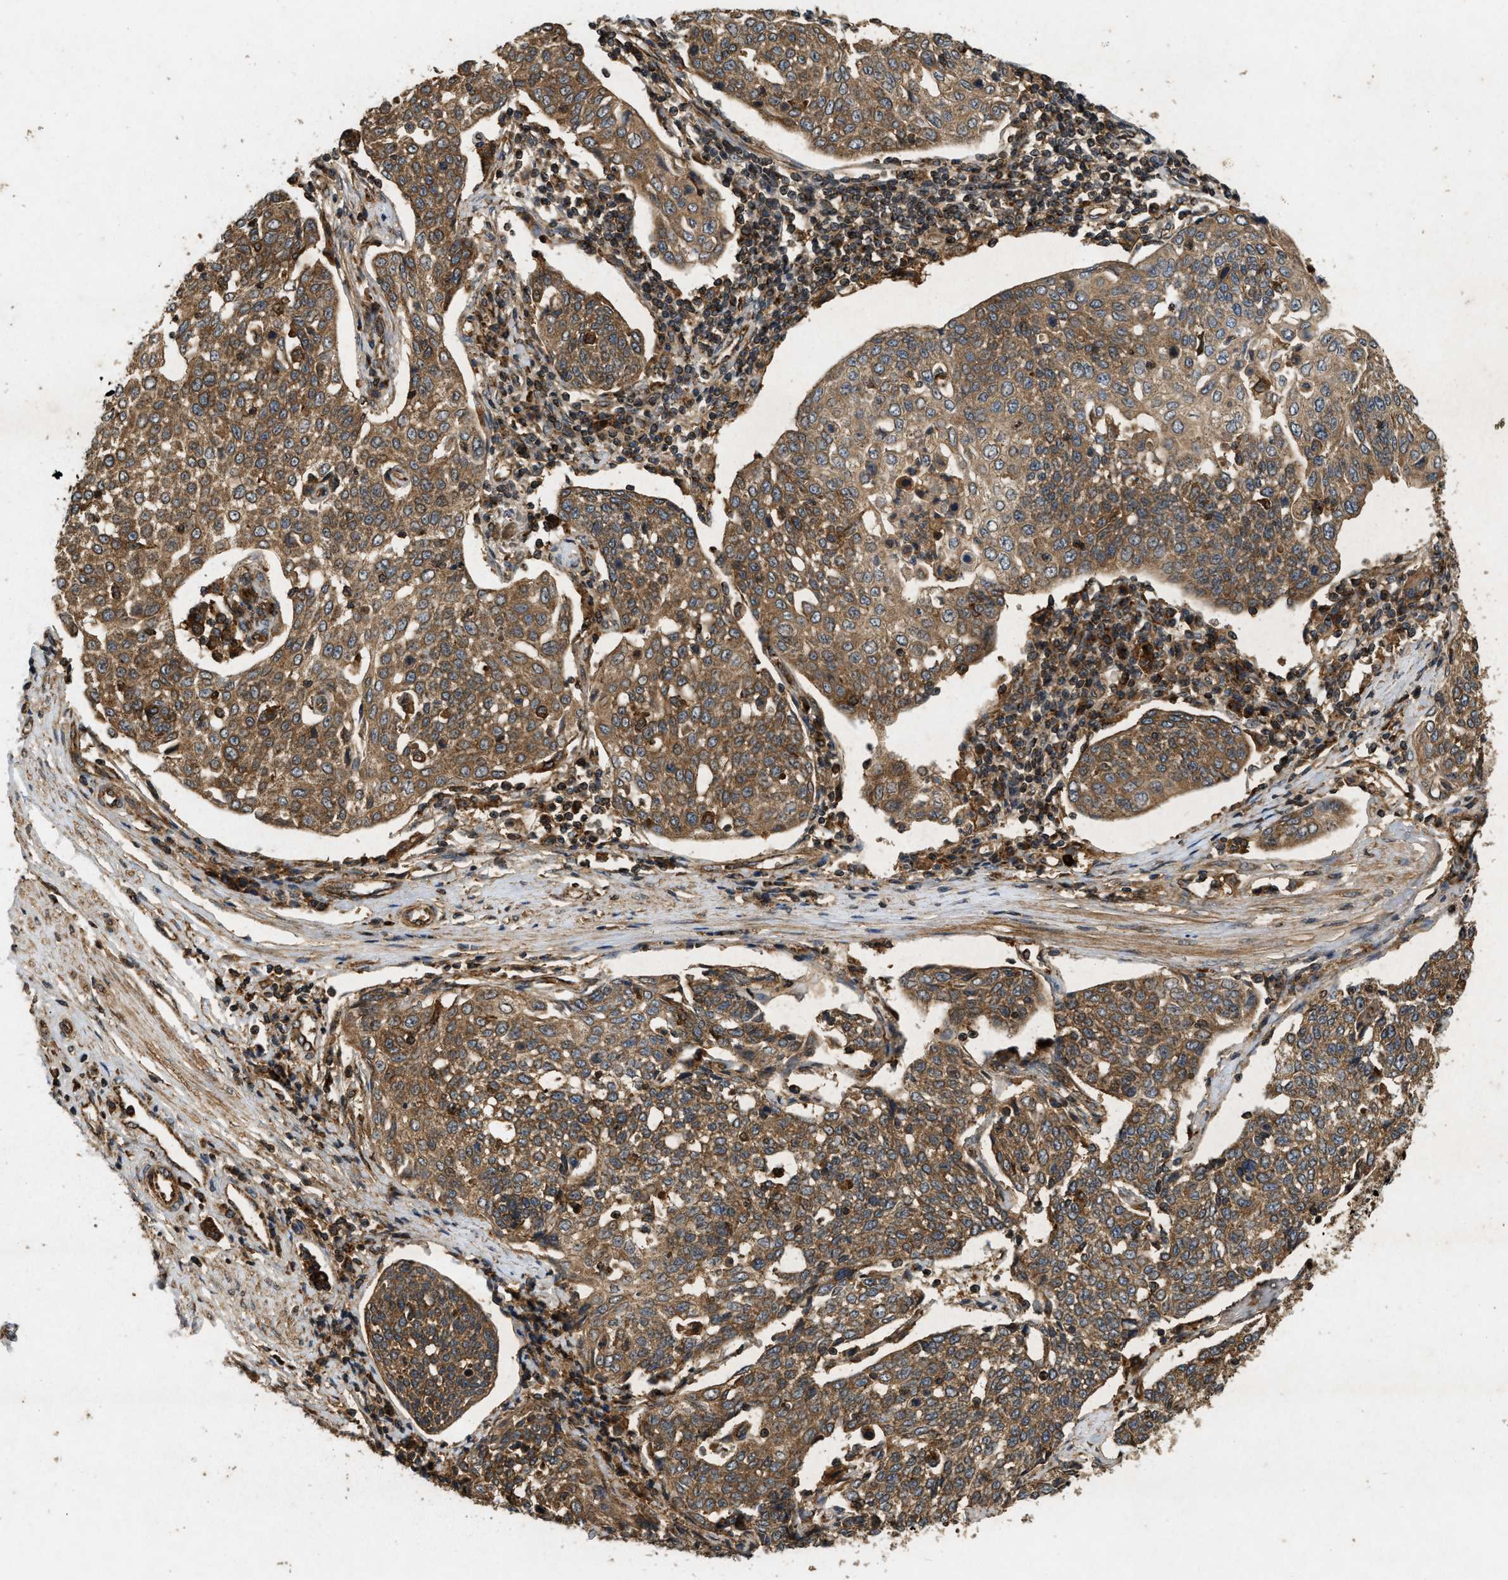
{"staining": {"intensity": "moderate", "quantity": ">75%", "location": "cytoplasmic/membranous"}, "tissue": "cervical cancer", "cell_type": "Tumor cells", "image_type": "cancer", "snomed": [{"axis": "morphology", "description": "Squamous cell carcinoma, NOS"}, {"axis": "topography", "description": "Cervix"}], "caption": "Brown immunohistochemical staining in cervical cancer displays moderate cytoplasmic/membranous staining in about >75% of tumor cells. The protein is shown in brown color, while the nuclei are stained blue.", "gene": "GNB4", "patient": {"sex": "female", "age": 34}}